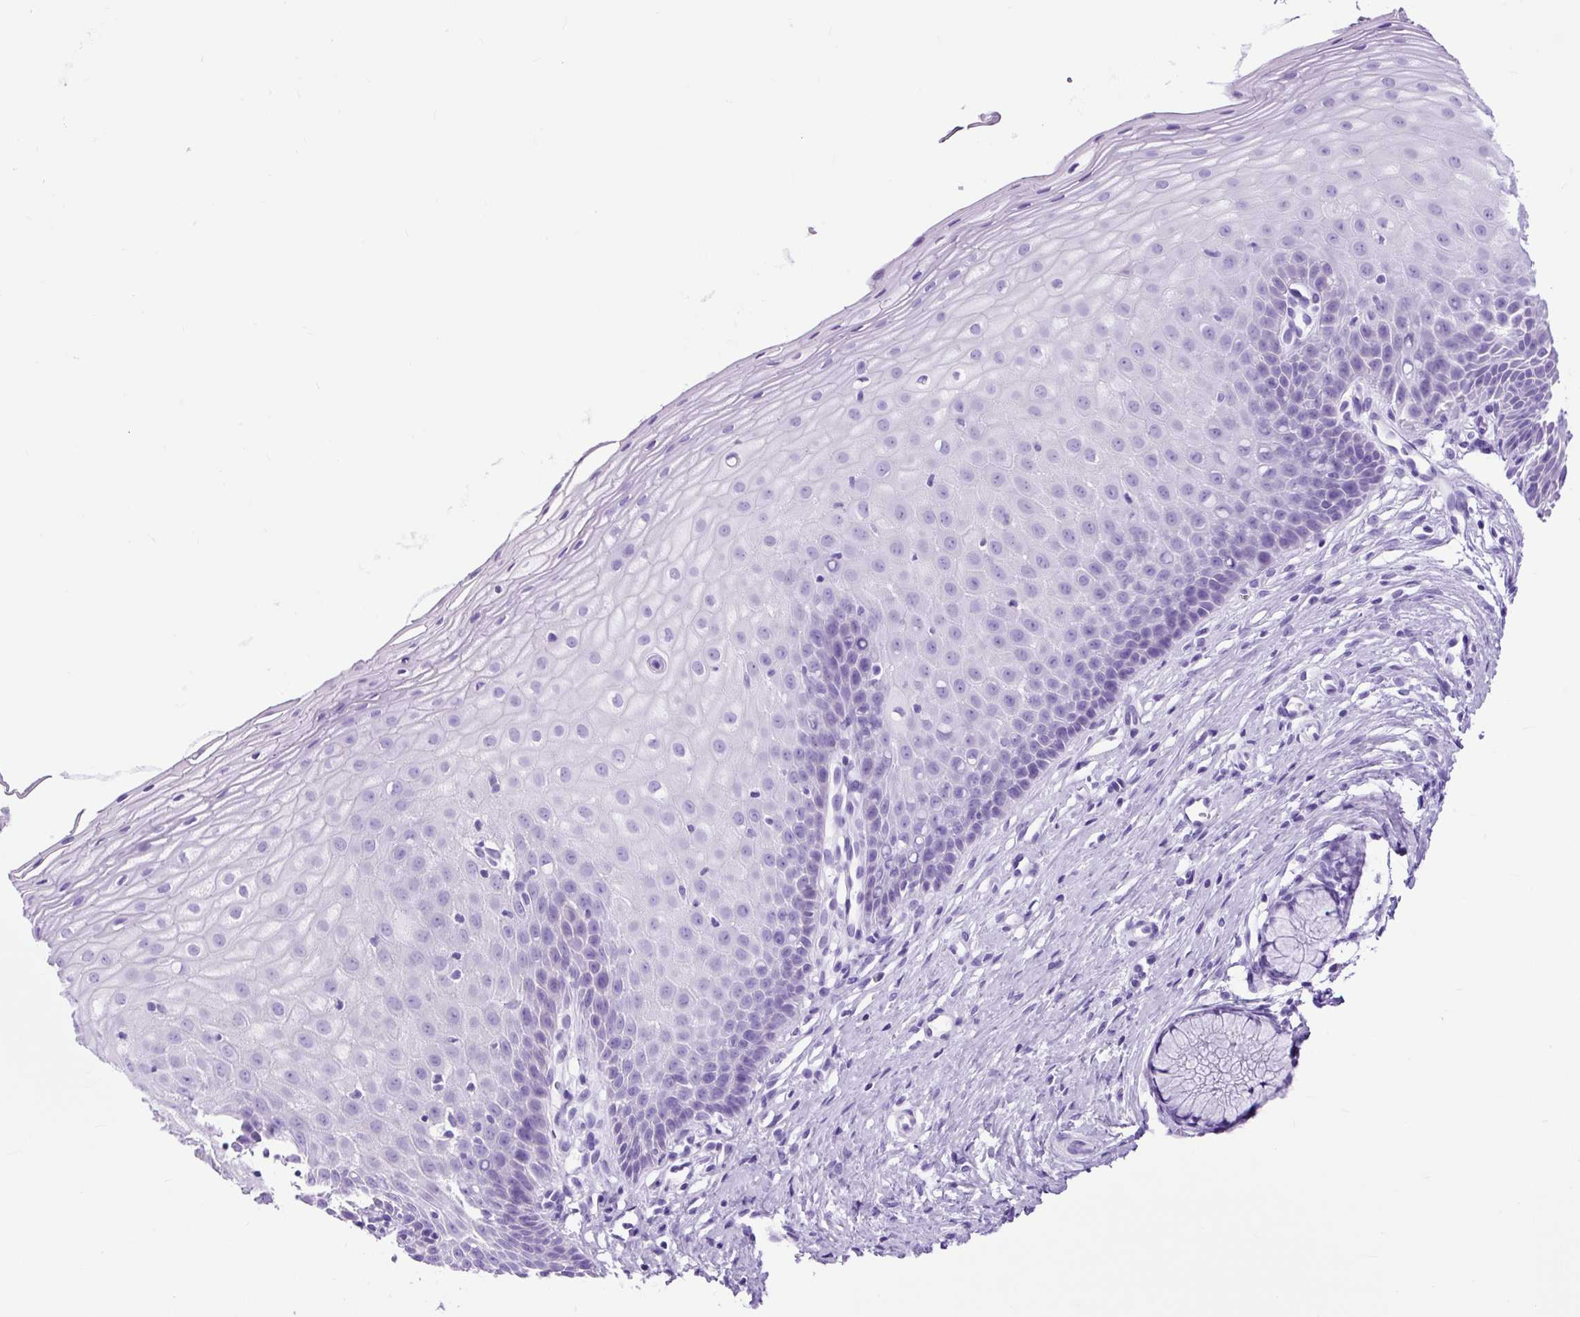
{"staining": {"intensity": "negative", "quantity": "none", "location": "none"}, "tissue": "cervix", "cell_type": "Glandular cells", "image_type": "normal", "snomed": [{"axis": "morphology", "description": "Normal tissue, NOS"}, {"axis": "topography", "description": "Cervix"}], "caption": "A photomicrograph of cervix stained for a protein shows no brown staining in glandular cells. (Brightfield microscopy of DAB (3,3'-diaminobenzidine) immunohistochemistry at high magnification).", "gene": "PDIA2", "patient": {"sex": "female", "age": 36}}